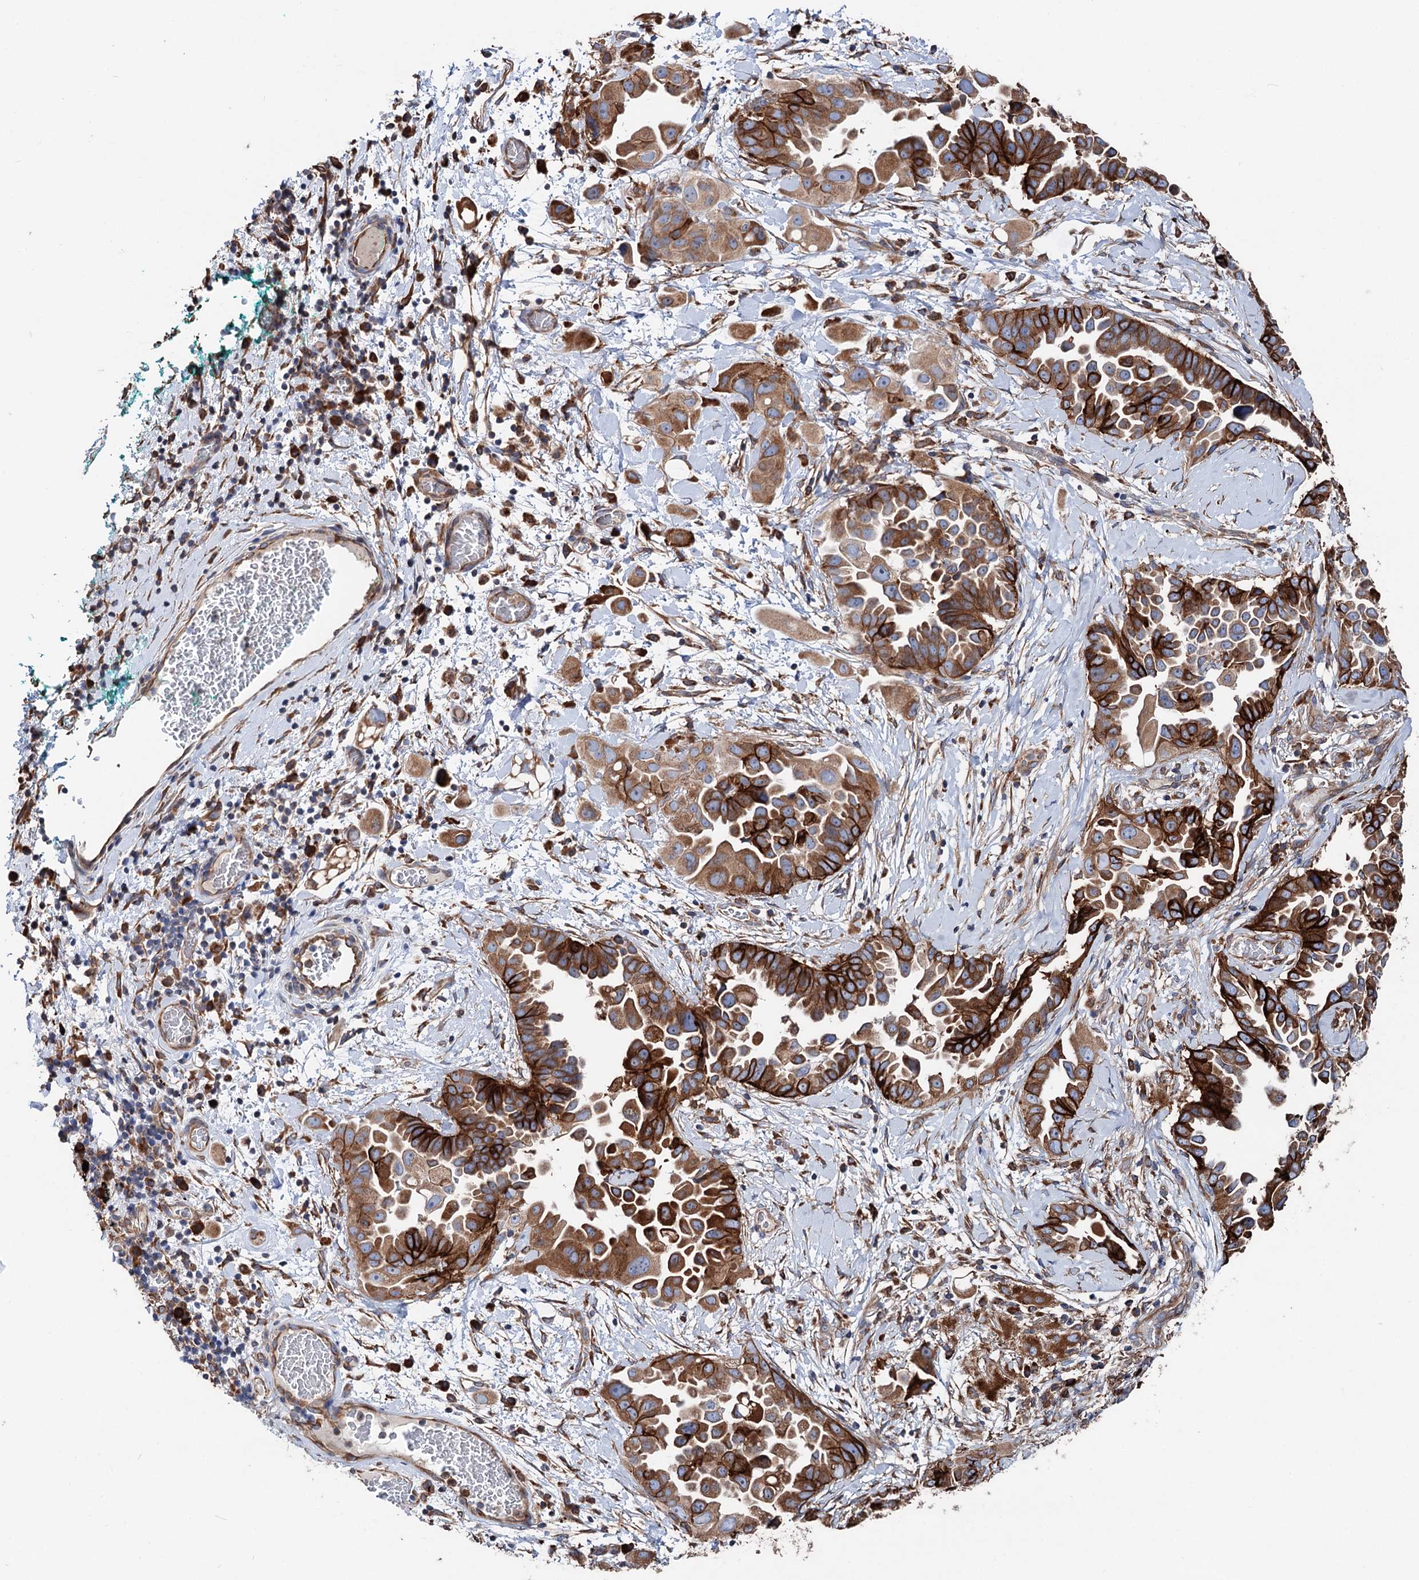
{"staining": {"intensity": "strong", "quantity": ">75%", "location": "cytoplasmic/membranous"}, "tissue": "lung cancer", "cell_type": "Tumor cells", "image_type": "cancer", "snomed": [{"axis": "morphology", "description": "Adenocarcinoma, NOS"}, {"axis": "topography", "description": "Lung"}], "caption": "Immunohistochemistry (IHC) of human lung cancer displays high levels of strong cytoplasmic/membranous positivity in about >75% of tumor cells.", "gene": "ERP29", "patient": {"sex": "female", "age": 67}}